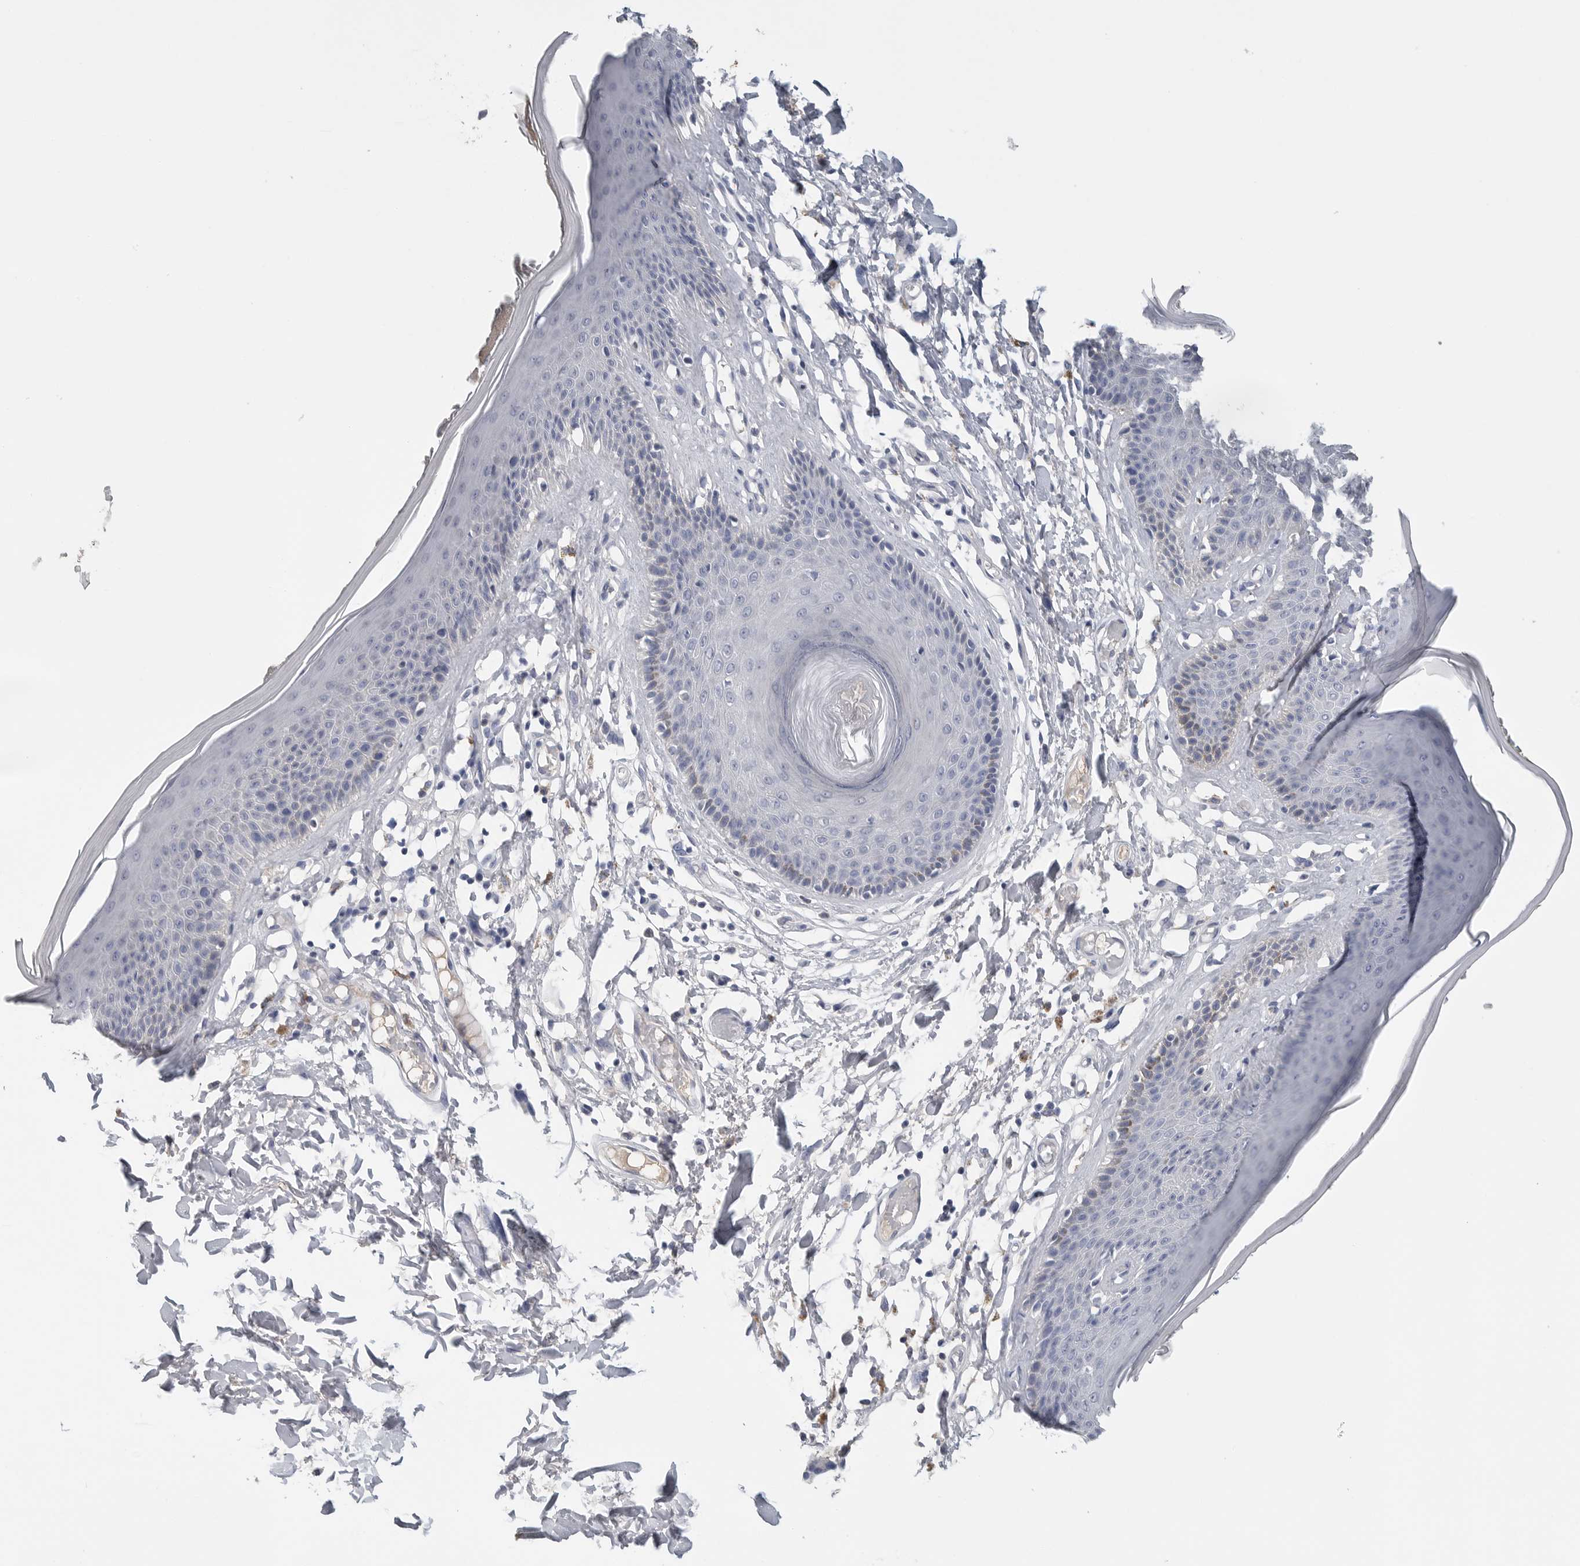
{"staining": {"intensity": "moderate", "quantity": "<25%", "location": "cytoplasmic/membranous"}, "tissue": "skin", "cell_type": "Epidermal cells", "image_type": "normal", "snomed": [{"axis": "morphology", "description": "Normal tissue, NOS"}, {"axis": "topography", "description": "Vulva"}], "caption": "Normal skin demonstrates moderate cytoplasmic/membranous positivity in approximately <25% of epidermal cells, visualized by immunohistochemistry. Immunohistochemistry stains the protein in brown and the nuclei are stained blue.", "gene": "FABP6", "patient": {"sex": "female", "age": 73}}